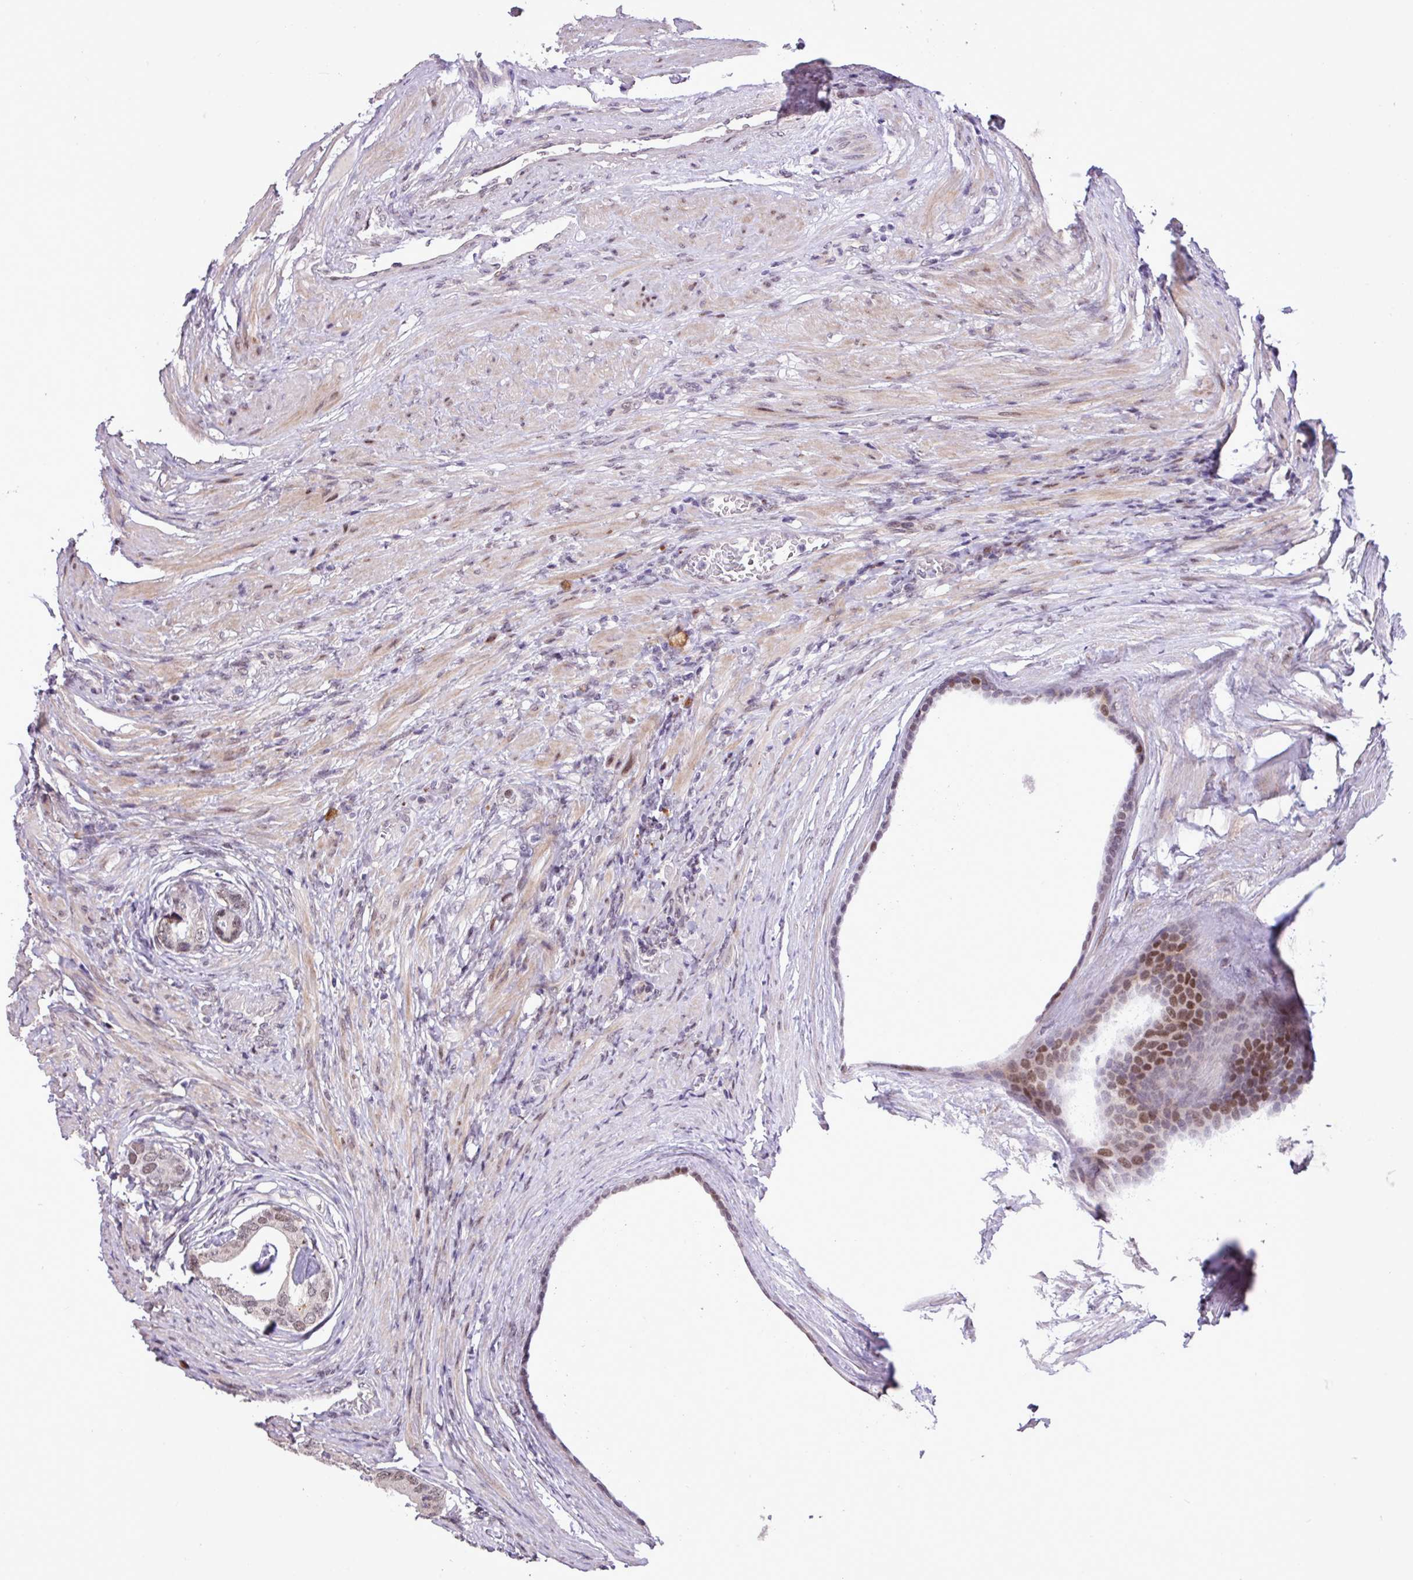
{"staining": {"intensity": "weak", "quantity": "25%-75%", "location": "nuclear"}, "tissue": "prostate cancer", "cell_type": "Tumor cells", "image_type": "cancer", "snomed": [{"axis": "morphology", "description": "Adenocarcinoma, Low grade"}, {"axis": "topography", "description": "Prostate"}], "caption": "An image showing weak nuclear staining in about 25%-75% of tumor cells in prostate cancer (adenocarcinoma (low-grade)), as visualized by brown immunohistochemical staining.", "gene": "ZNF354A", "patient": {"sex": "male", "age": 71}}